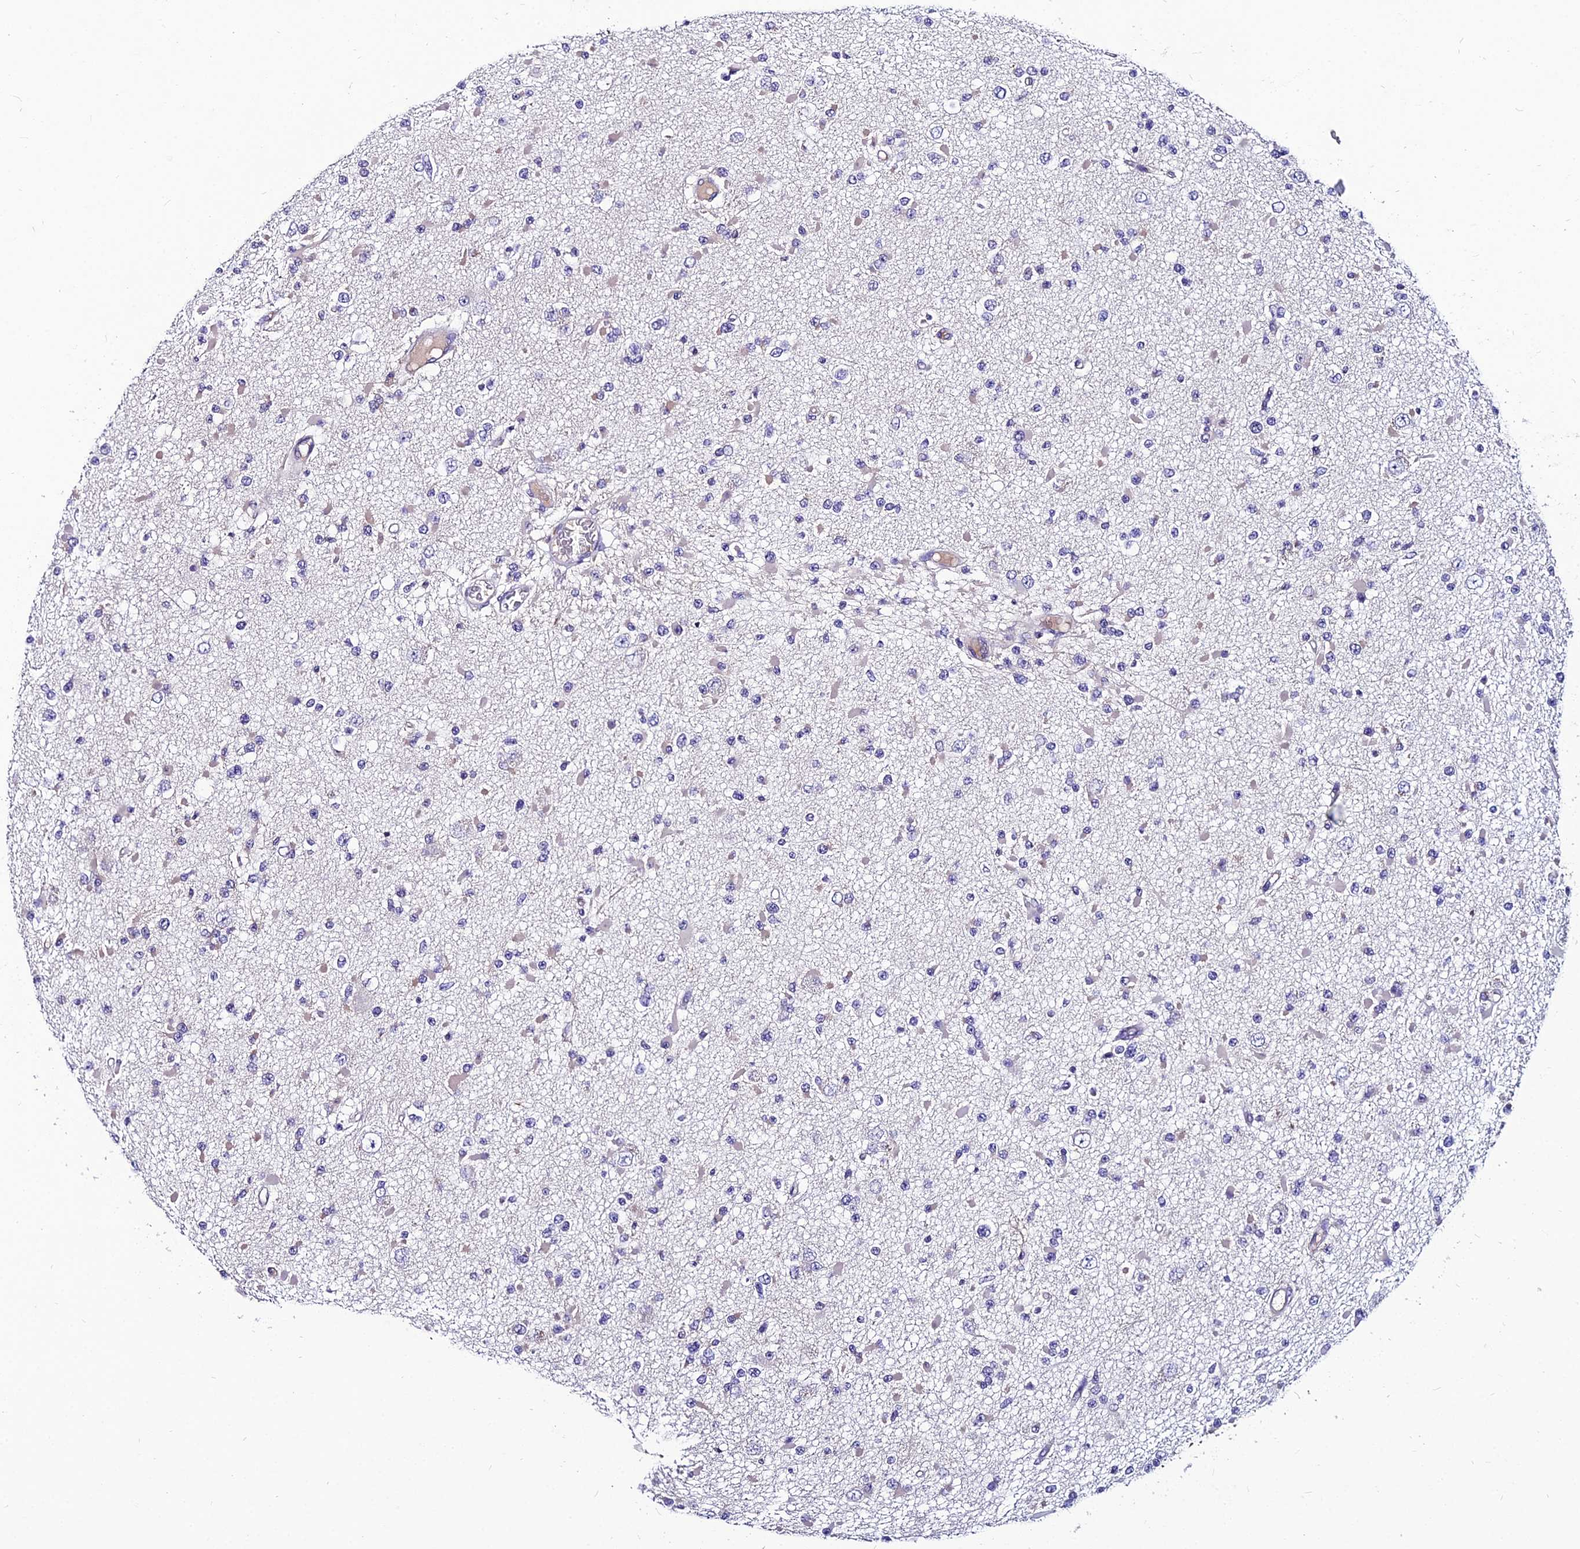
{"staining": {"intensity": "weak", "quantity": "<25%", "location": "cytoplasmic/membranous"}, "tissue": "glioma", "cell_type": "Tumor cells", "image_type": "cancer", "snomed": [{"axis": "morphology", "description": "Glioma, malignant, Low grade"}, {"axis": "topography", "description": "Brain"}], "caption": "Human glioma stained for a protein using IHC reveals no positivity in tumor cells.", "gene": "LGALS7", "patient": {"sex": "female", "age": 22}}